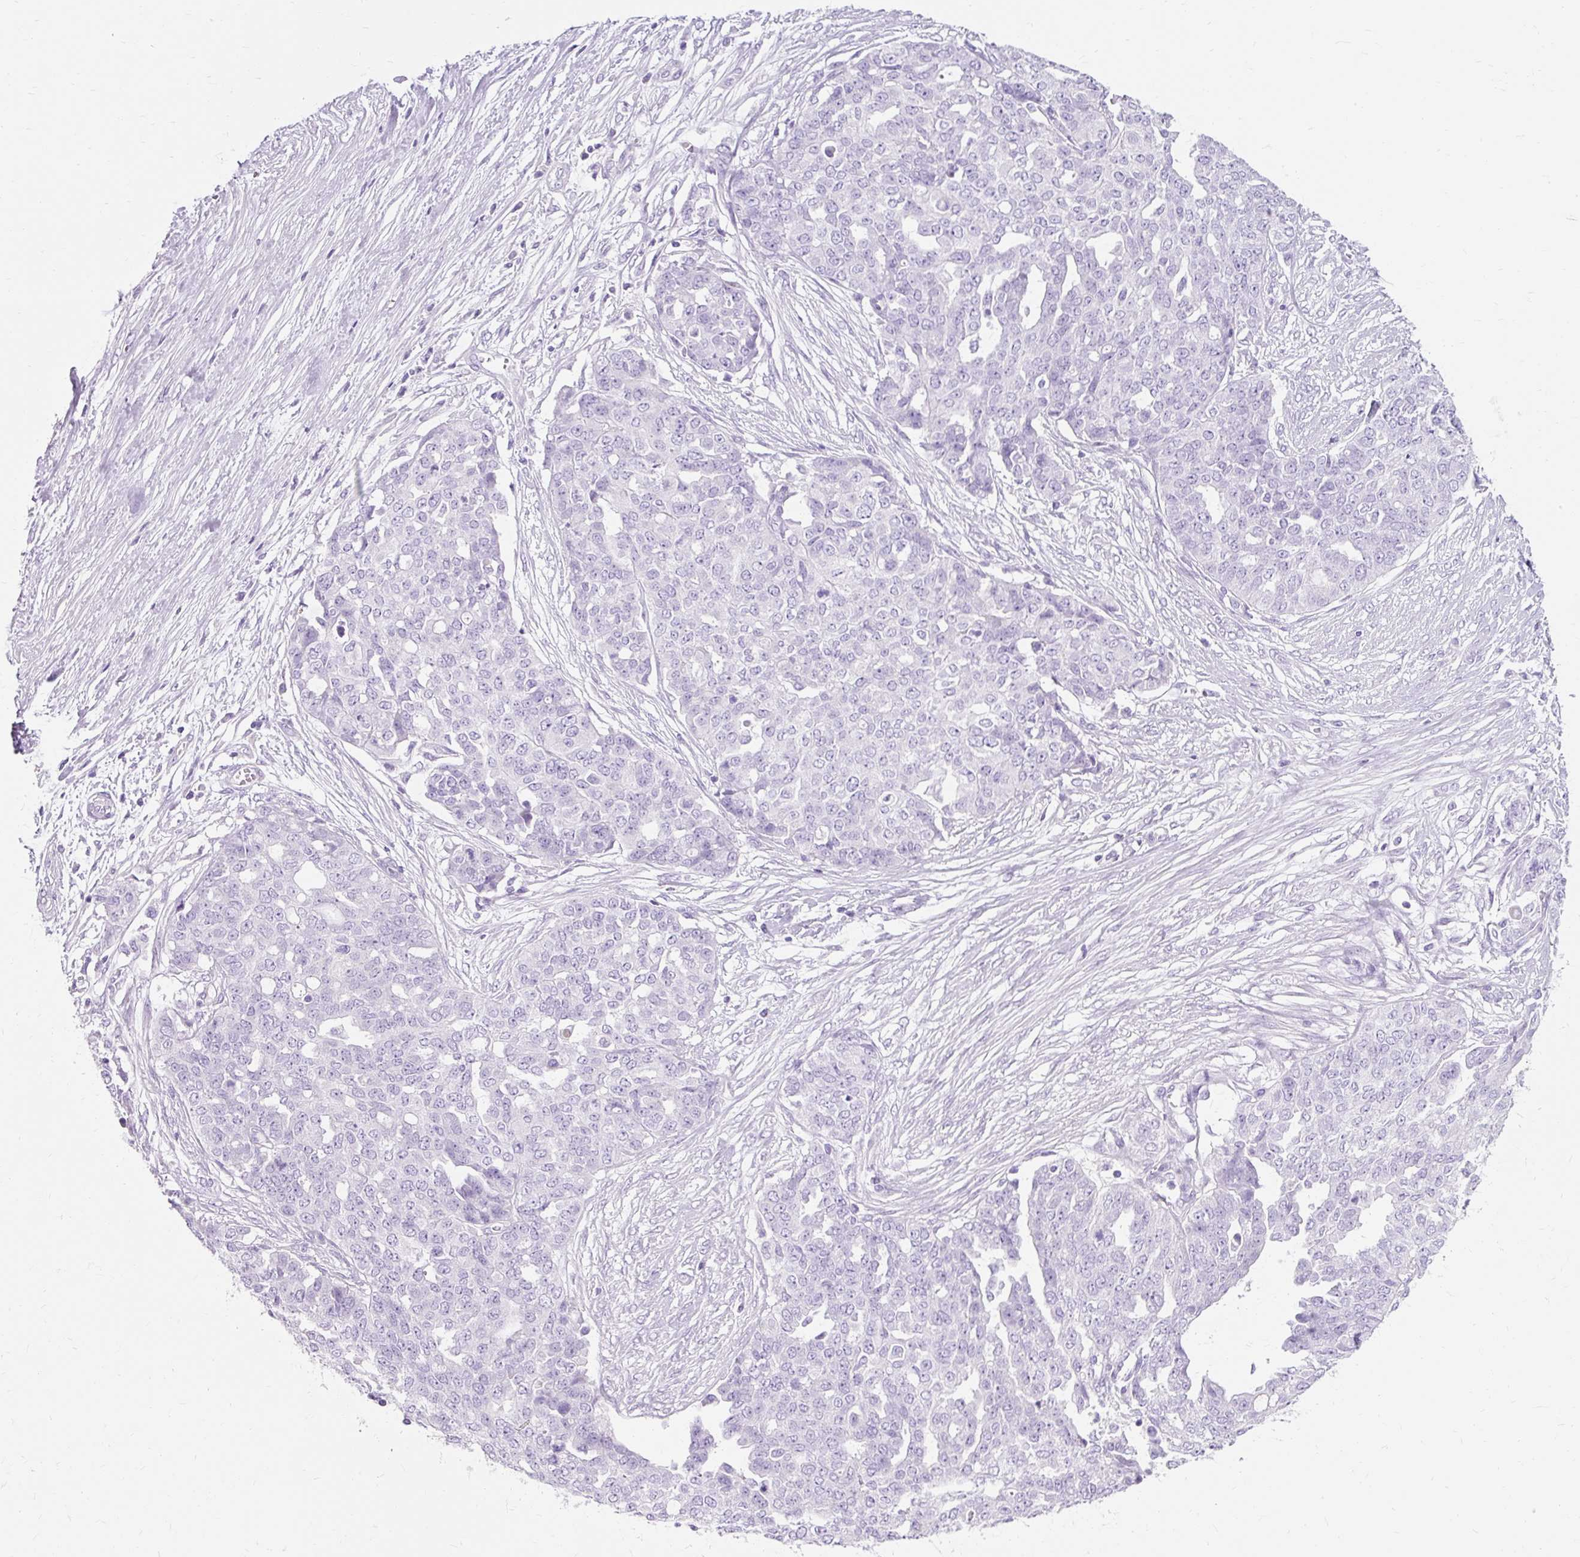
{"staining": {"intensity": "negative", "quantity": "none", "location": "none"}, "tissue": "ovarian cancer", "cell_type": "Tumor cells", "image_type": "cancer", "snomed": [{"axis": "morphology", "description": "Cystadenocarcinoma, serous, NOS"}, {"axis": "topography", "description": "Soft tissue"}, {"axis": "topography", "description": "Ovary"}], "caption": "The image demonstrates no significant positivity in tumor cells of ovarian cancer (serous cystadenocarcinoma). (Immunohistochemistry, brightfield microscopy, high magnification).", "gene": "TMEM213", "patient": {"sex": "female", "age": 57}}